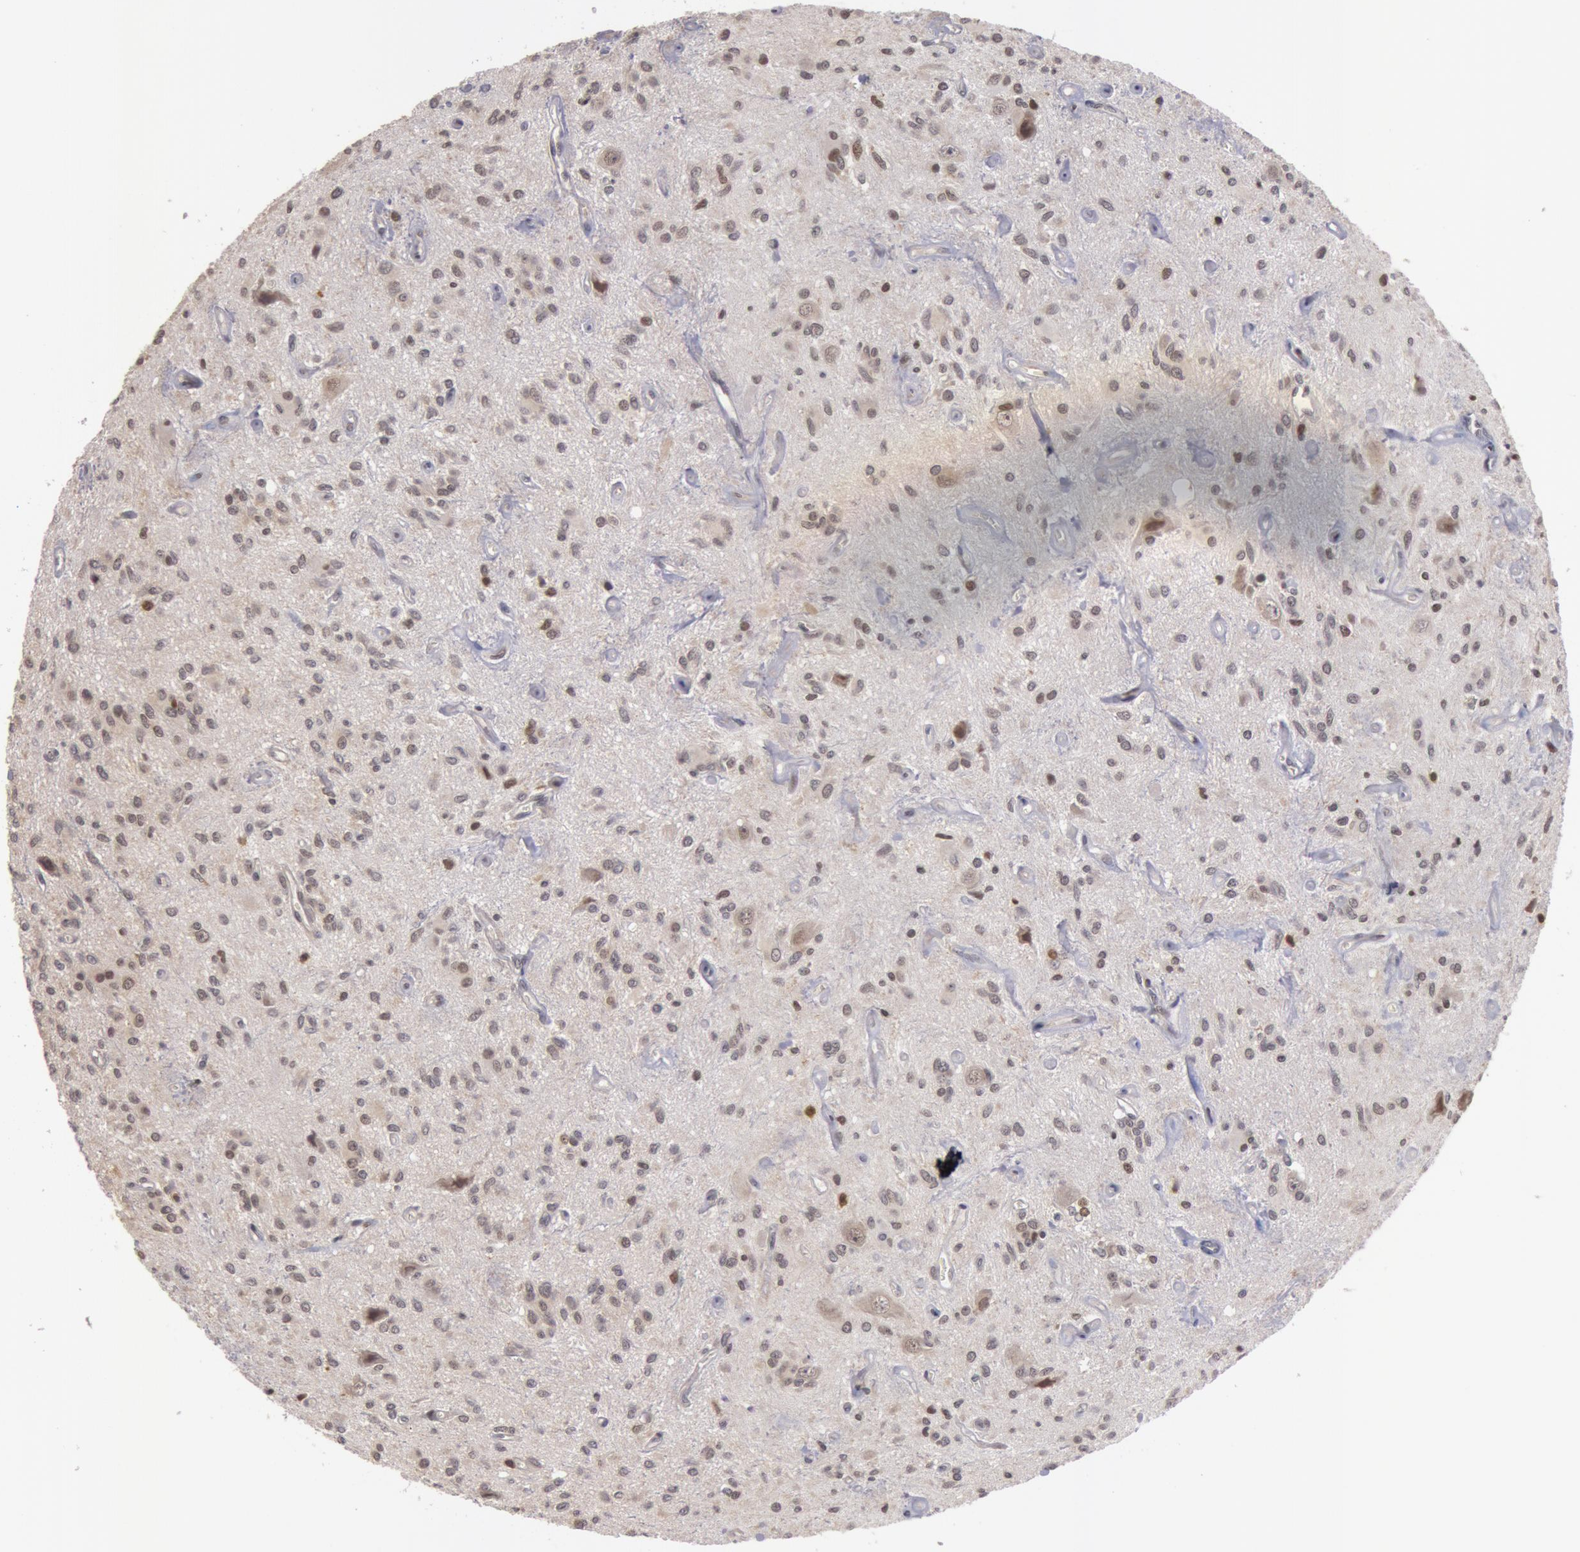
{"staining": {"intensity": "weak", "quantity": "<25%", "location": "nuclear"}, "tissue": "glioma", "cell_type": "Tumor cells", "image_type": "cancer", "snomed": [{"axis": "morphology", "description": "Glioma, malignant, Low grade"}, {"axis": "topography", "description": "Brain"}], "caption": "Immunohistochemistry of low-grade glioma (malignant) exhibits no staining in tumor cells.", "gene": "ZNF350", "patient": {"sex": "female", "age": 15}}